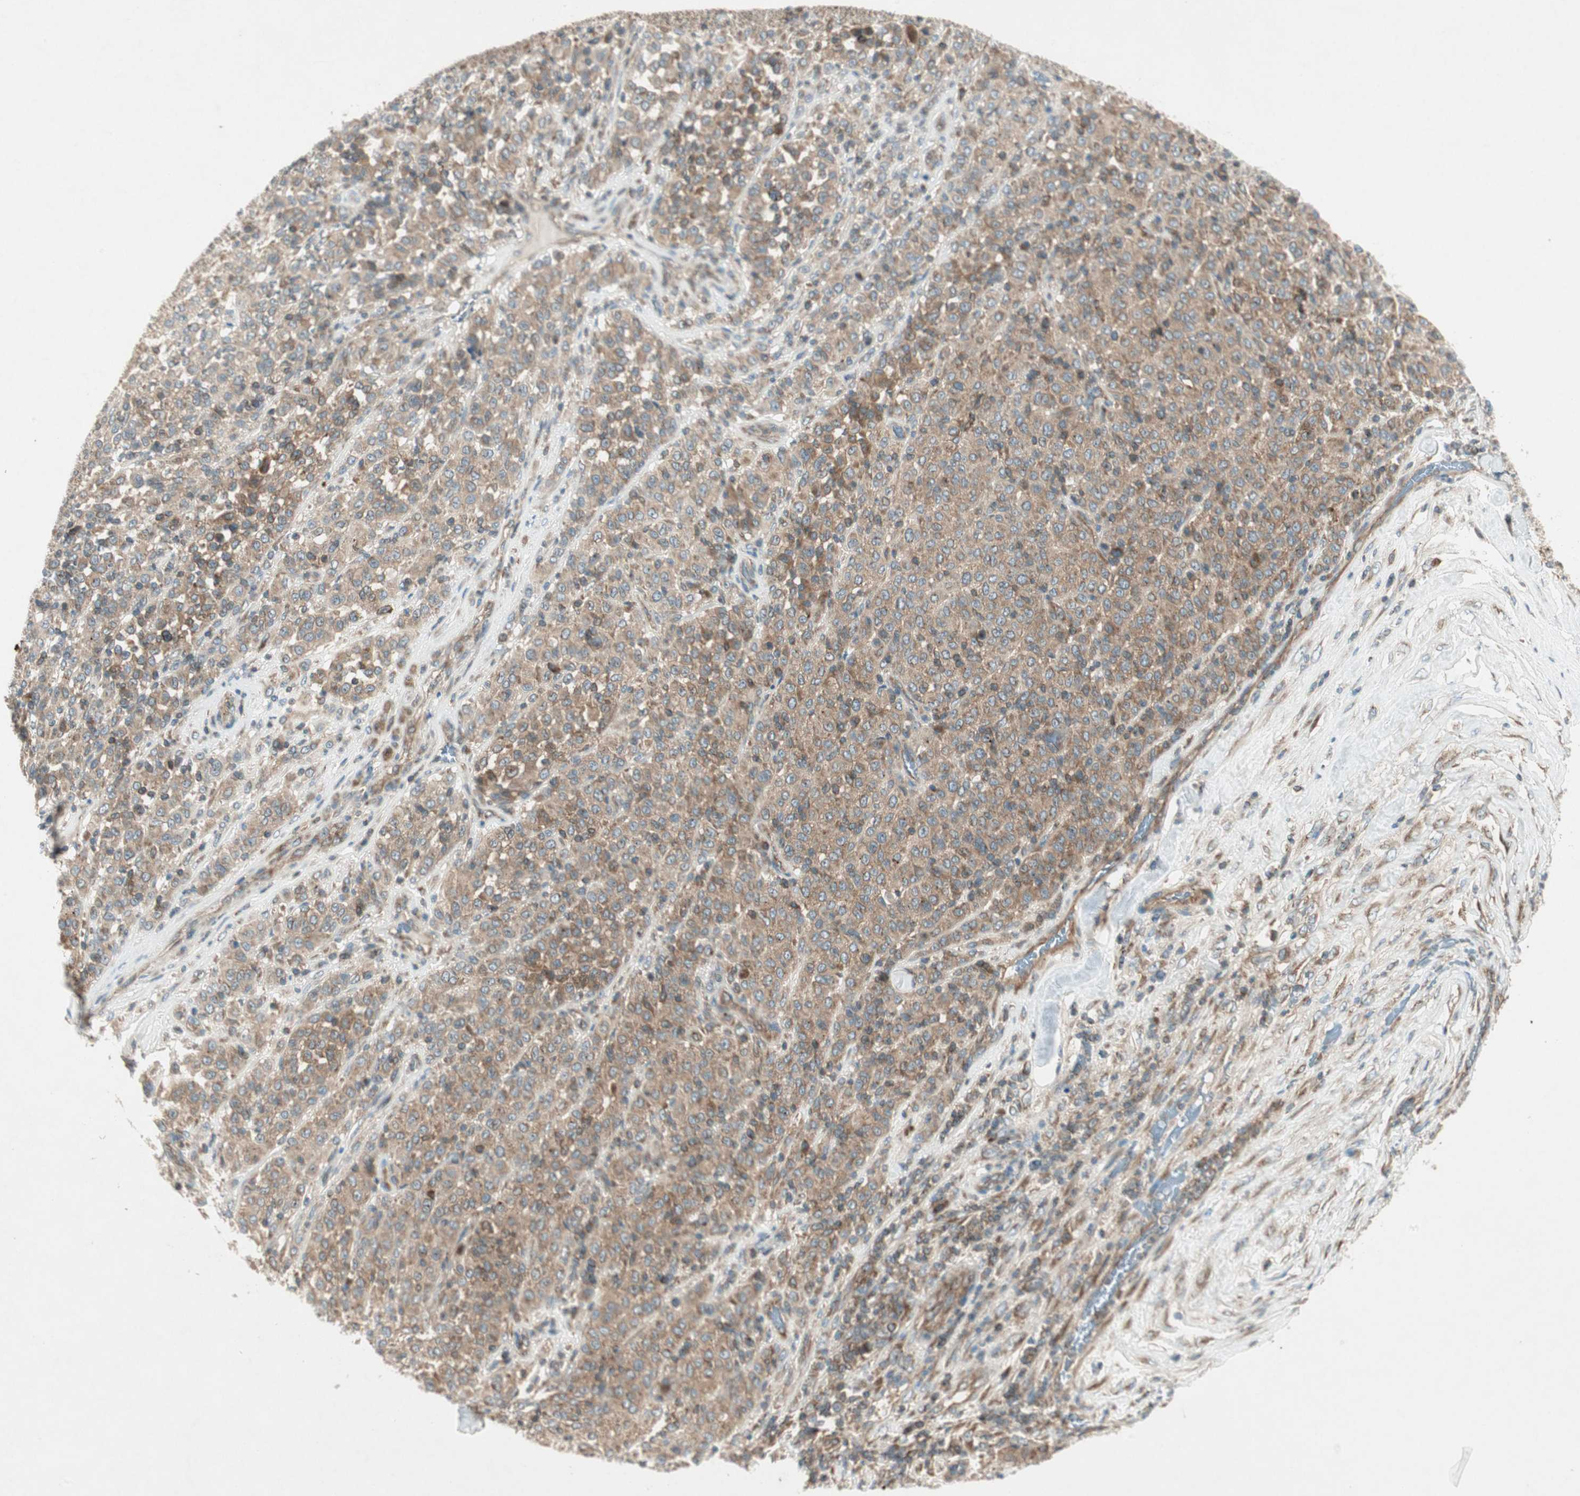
{"staining": {"intensity": "moderate", "quantity": ">75%", "location": "cytoplasmic/membranous"}, "tissue": "melanoma", "cell_type": "Tumor cells", "image_type": "cancer", "snomed": [{"axis": "morphology", "description": "Malignant melanoma, Metastatic site"}, {"axis": "topography", "description": "Pancreas"}], "caption": "Protein staining of melanoma tissue demonstrates moderate cytoplasmic/membranous positivity in about >75% of tumor cells.", "gene": "CHADL", "patient": {"sex": "female", "age": 30}}